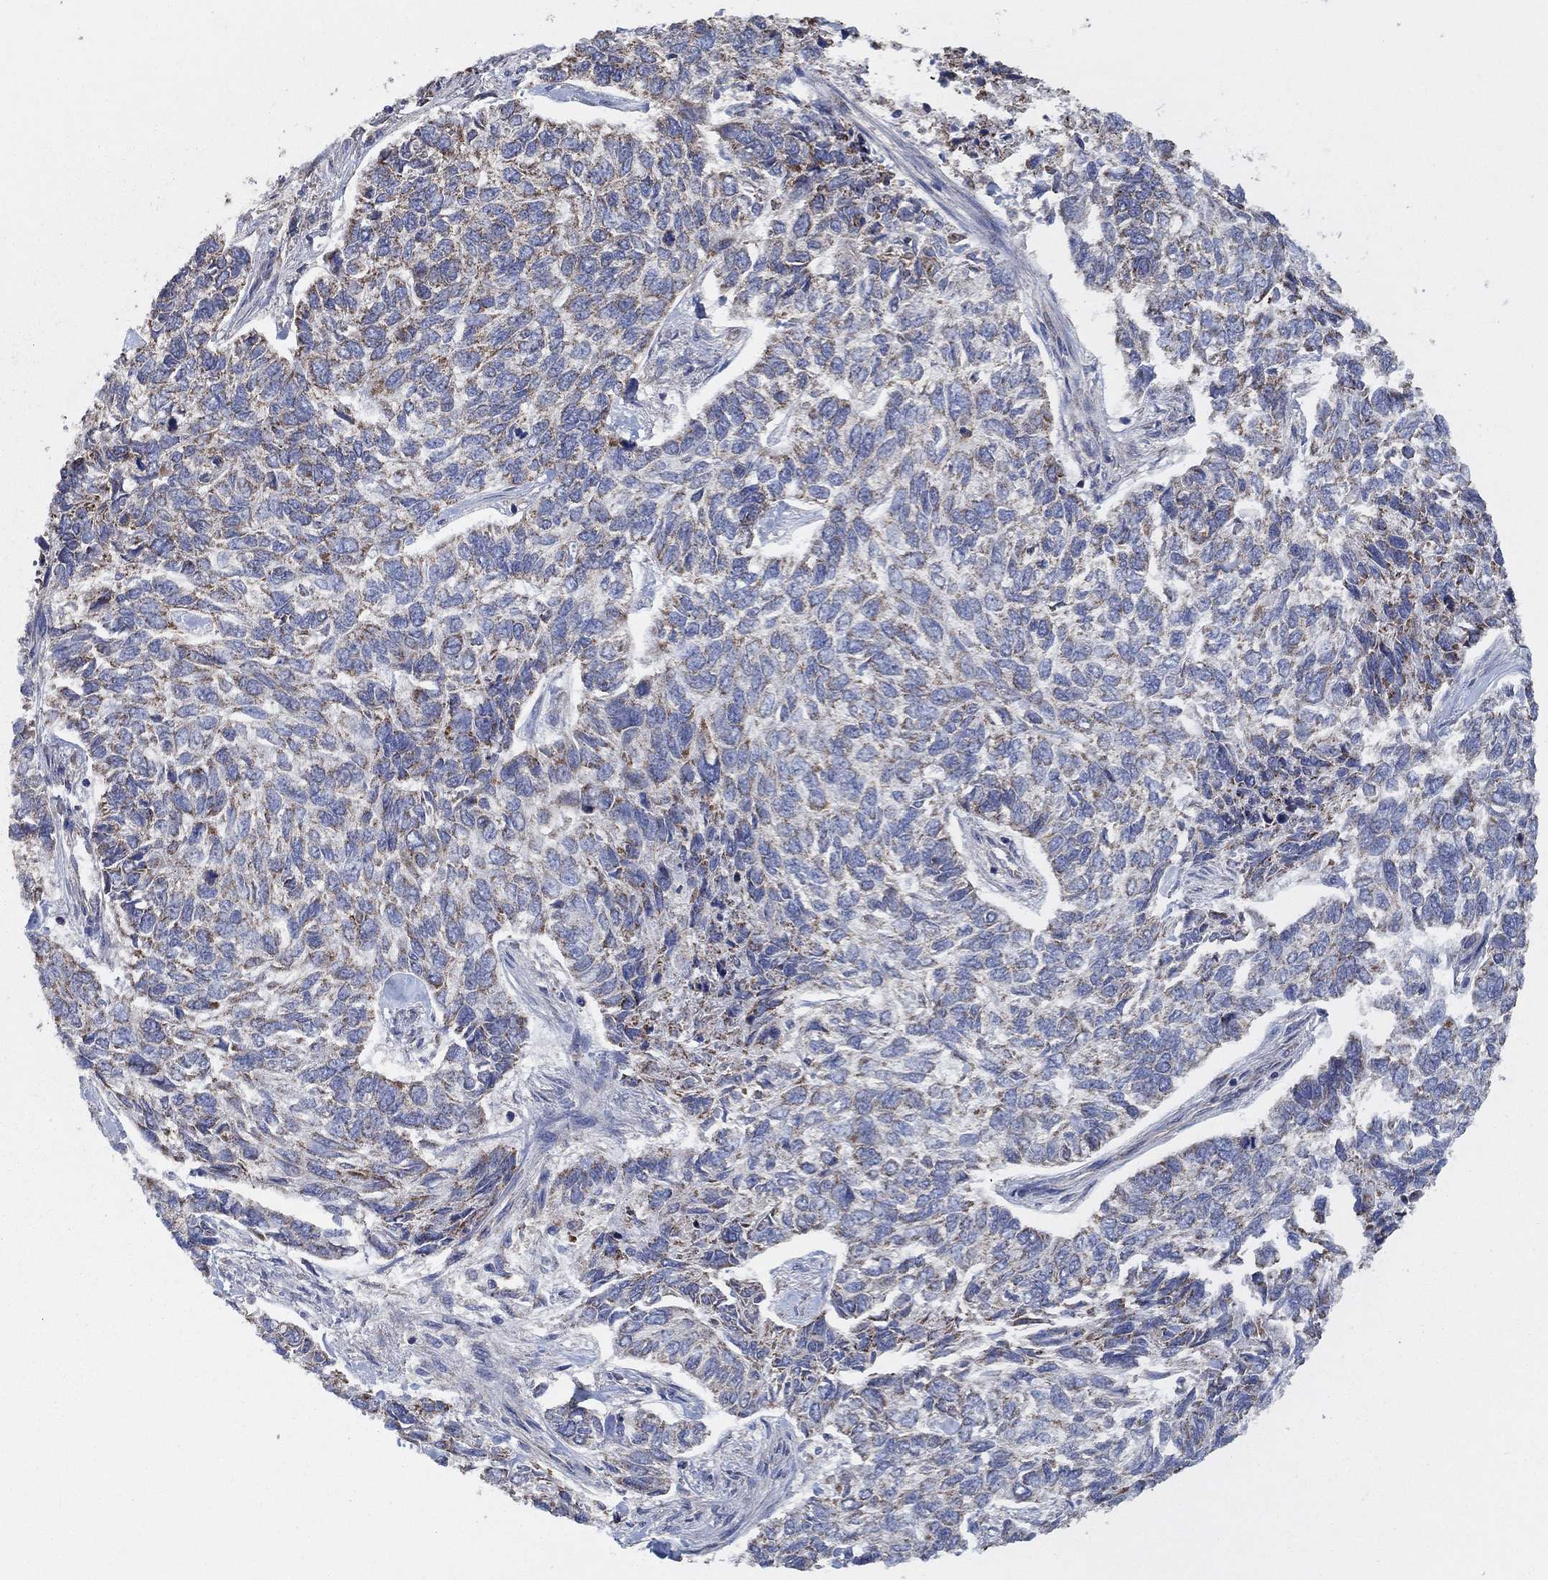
{"staining": {"intensity": "moderate", "quantity": "25%-75%", "location": "cytoplasmic/membranous"}, "tissue": "skin cancer", "cell_type": "Tumor cells", "image_type": "cancer", "snomed": [{"axis": "morphology", "description": "Basal cell carcinoma"}, {"axis": "topography", "description": "Skin"}], "caption": "IHC micrograph of human skin cancer stained for a protein (brown), which exhibits medium levels of moderate cytoplasmic/membranous positivity in about 25%-75% of tumor cells.", "gene": "HID1", "patient": {"sex": "female", "age": 65}}